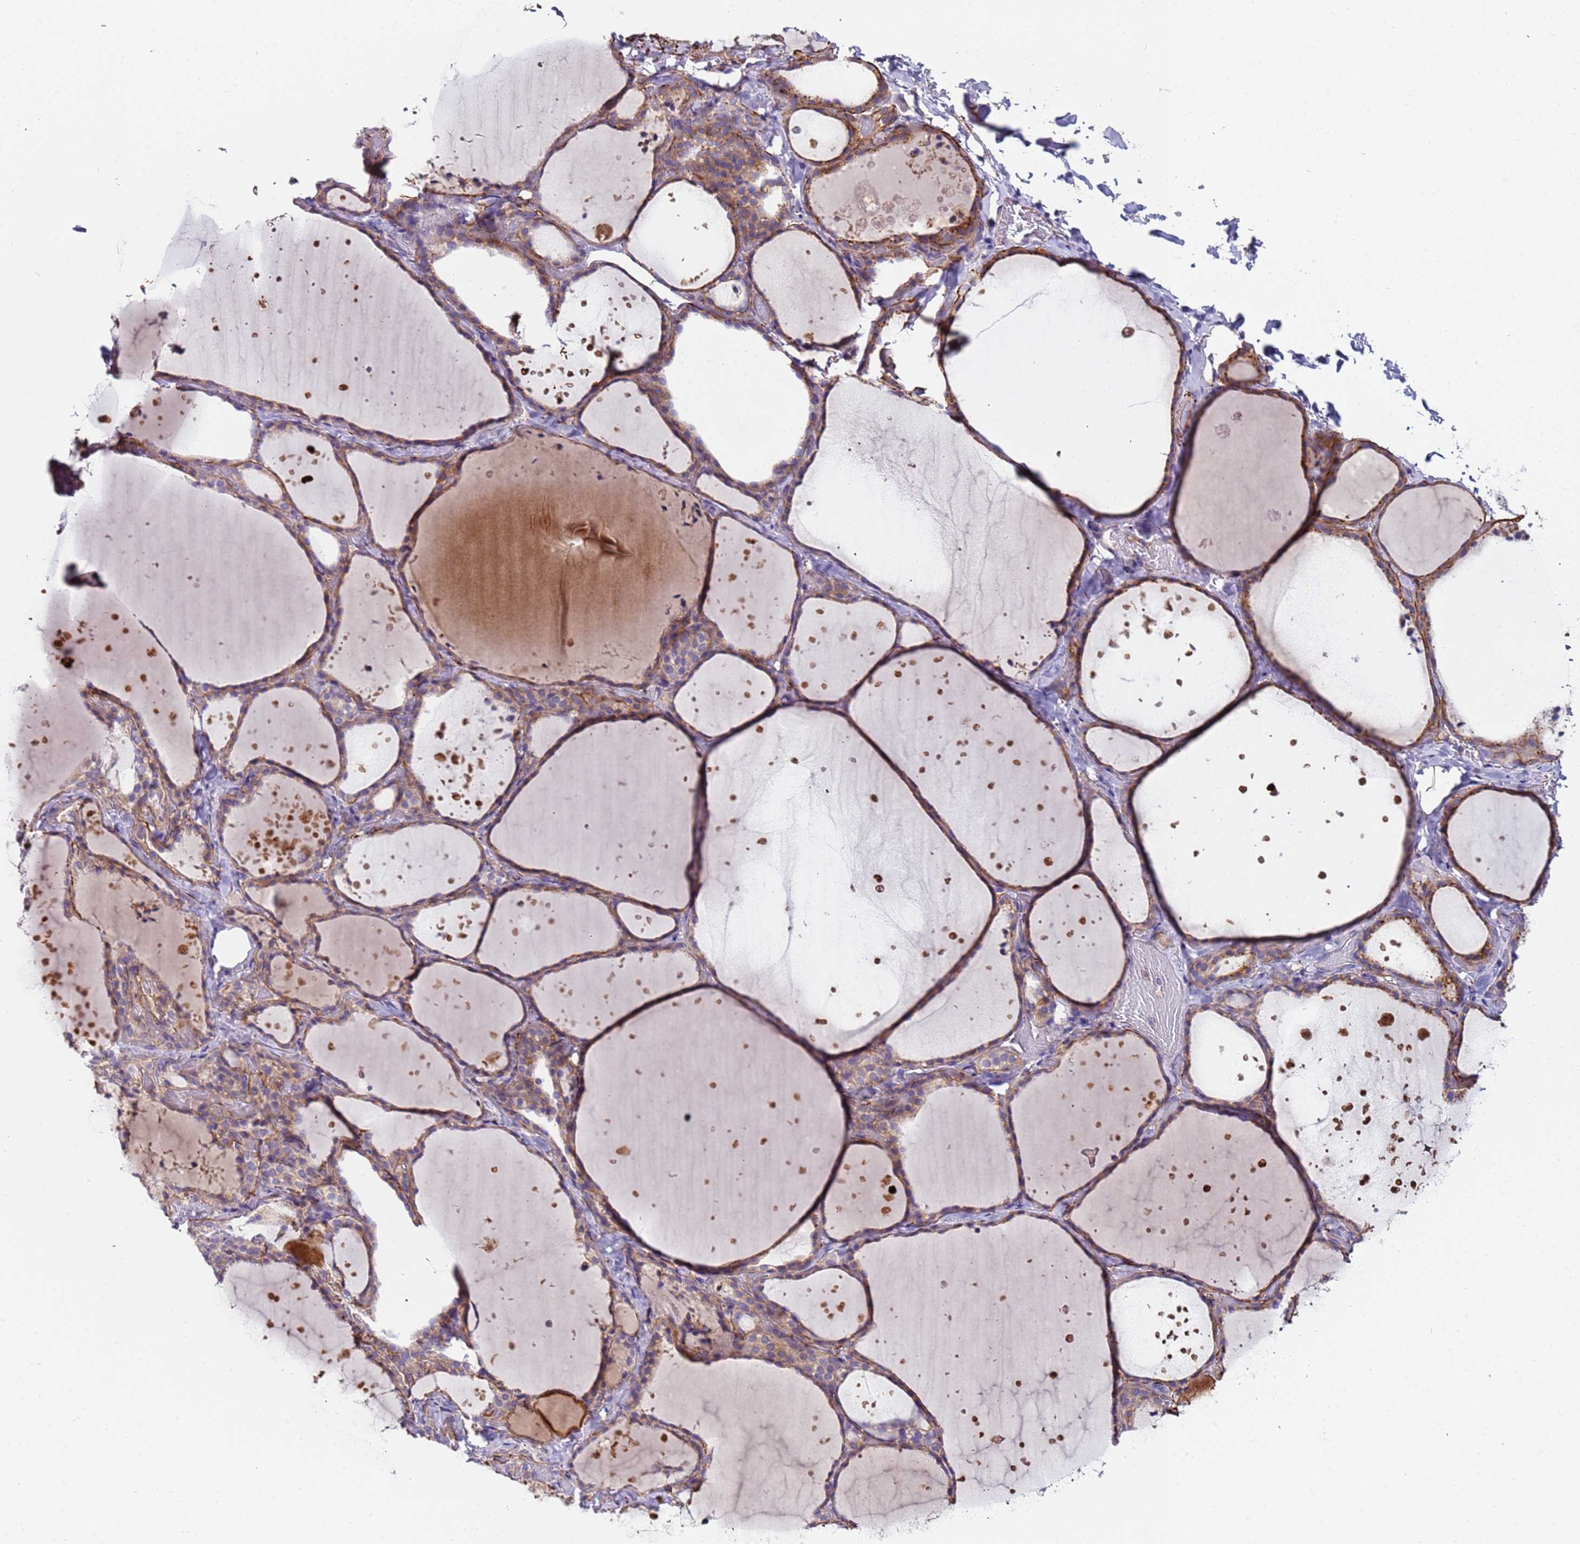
{"staining": {"intensity": "moderate", "quantity": "25%-75%", "location": "cytoplasmic/membranous"}, "tissue": "thyroid gland", "cell_type": "Glandular cells", "image_type": "normal", "snomed": [{"axis": "morphology", "description": "Normal tissue, NOS"}, {"axis": "topography", "description": "Thyroid gland"}], "caption": "IHC micrograph of benign thyroid gland: thyroid gland stained using IHC displays medium levels of moderate protein expression localized specifically in the cytoplasmic/membranous of glandular cells, appearing as a cytoplasmic/membranous brown color.", "gene": "PAQR7", "patient": {"sex": "female", "age": 44}}